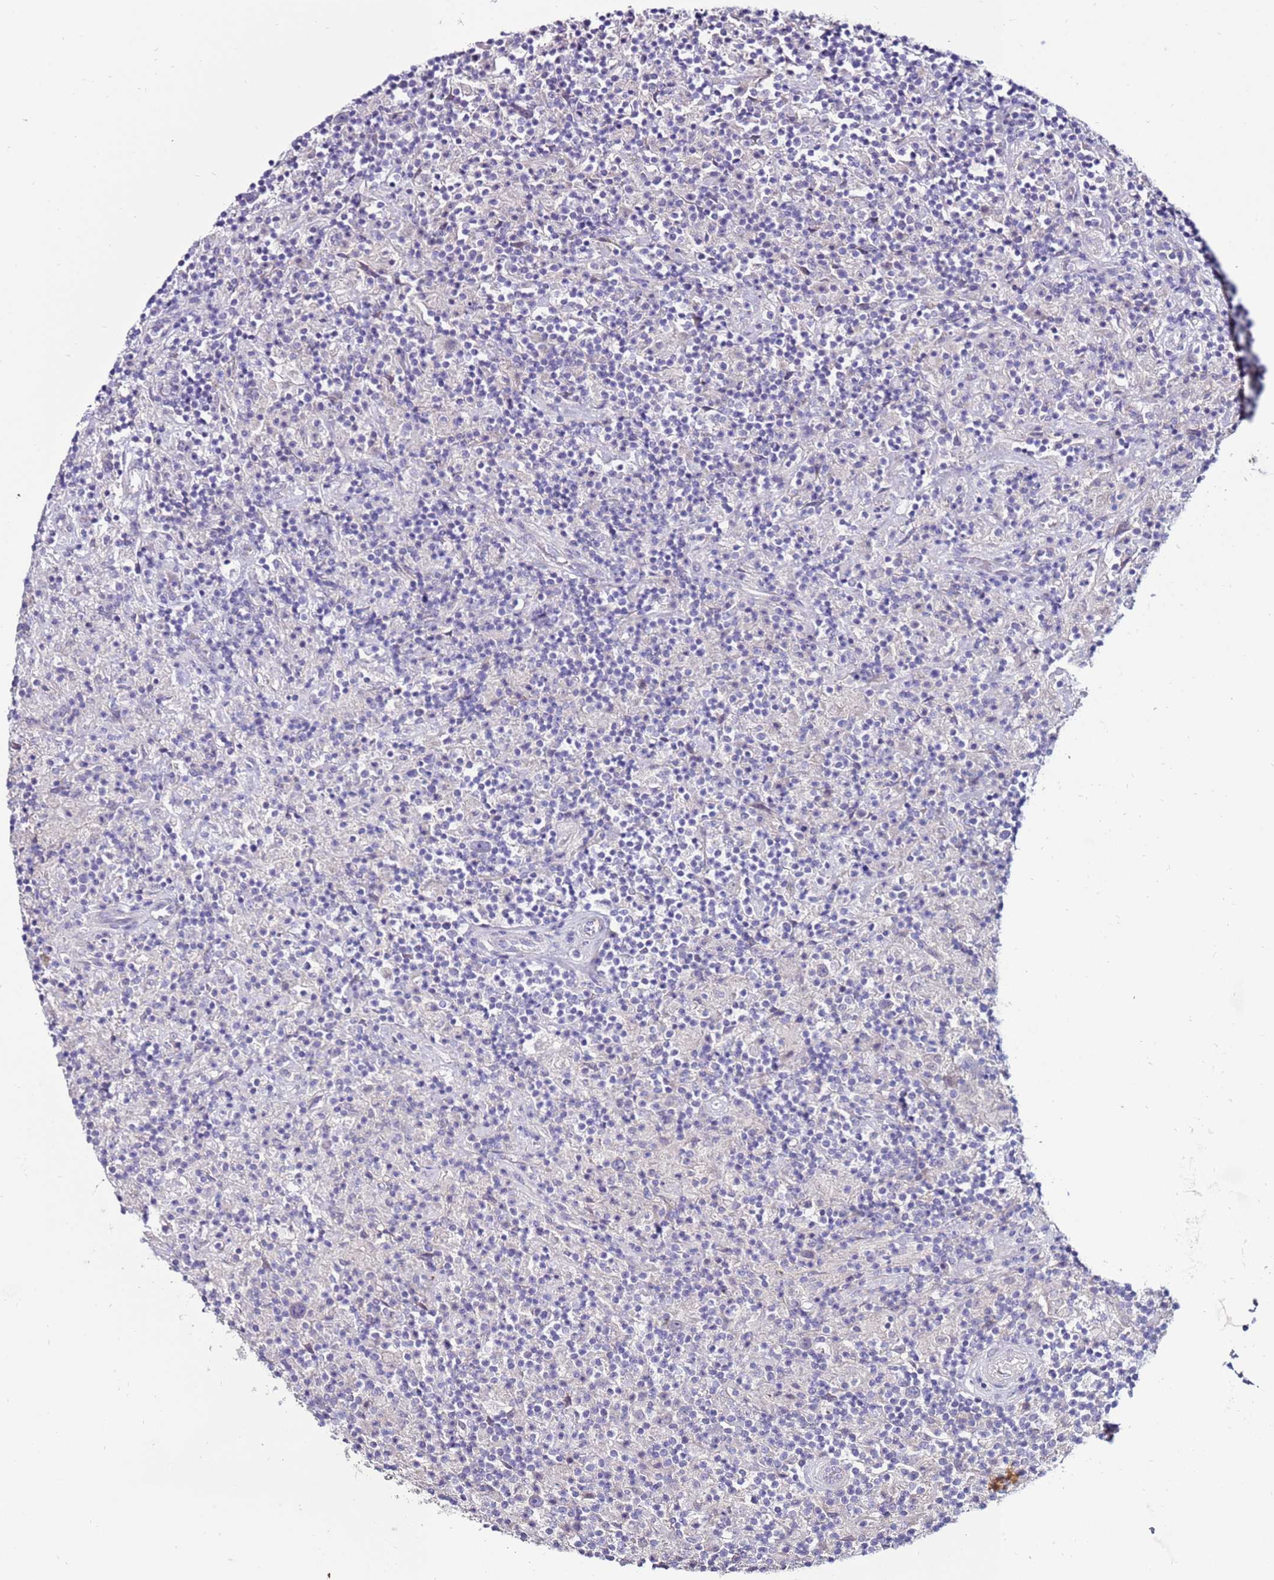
{"staining": {"intensity": "negative", "quantity": "none", "location": "none"}, "tissue": "lymphoma", "cell_type": "Tumor cells", "image_type": "cancer", "snomed": [{"axis": "morphology", "description": "Hodgkin's disease, NOS"}, {"axis": "topography", "description": "Lymph node"}], "caption": "The micrograph demonstrates no staining of tumor cells in lymphoma.", "gene": "GPN3", "patient": {"sex": "male", "age": 70}}